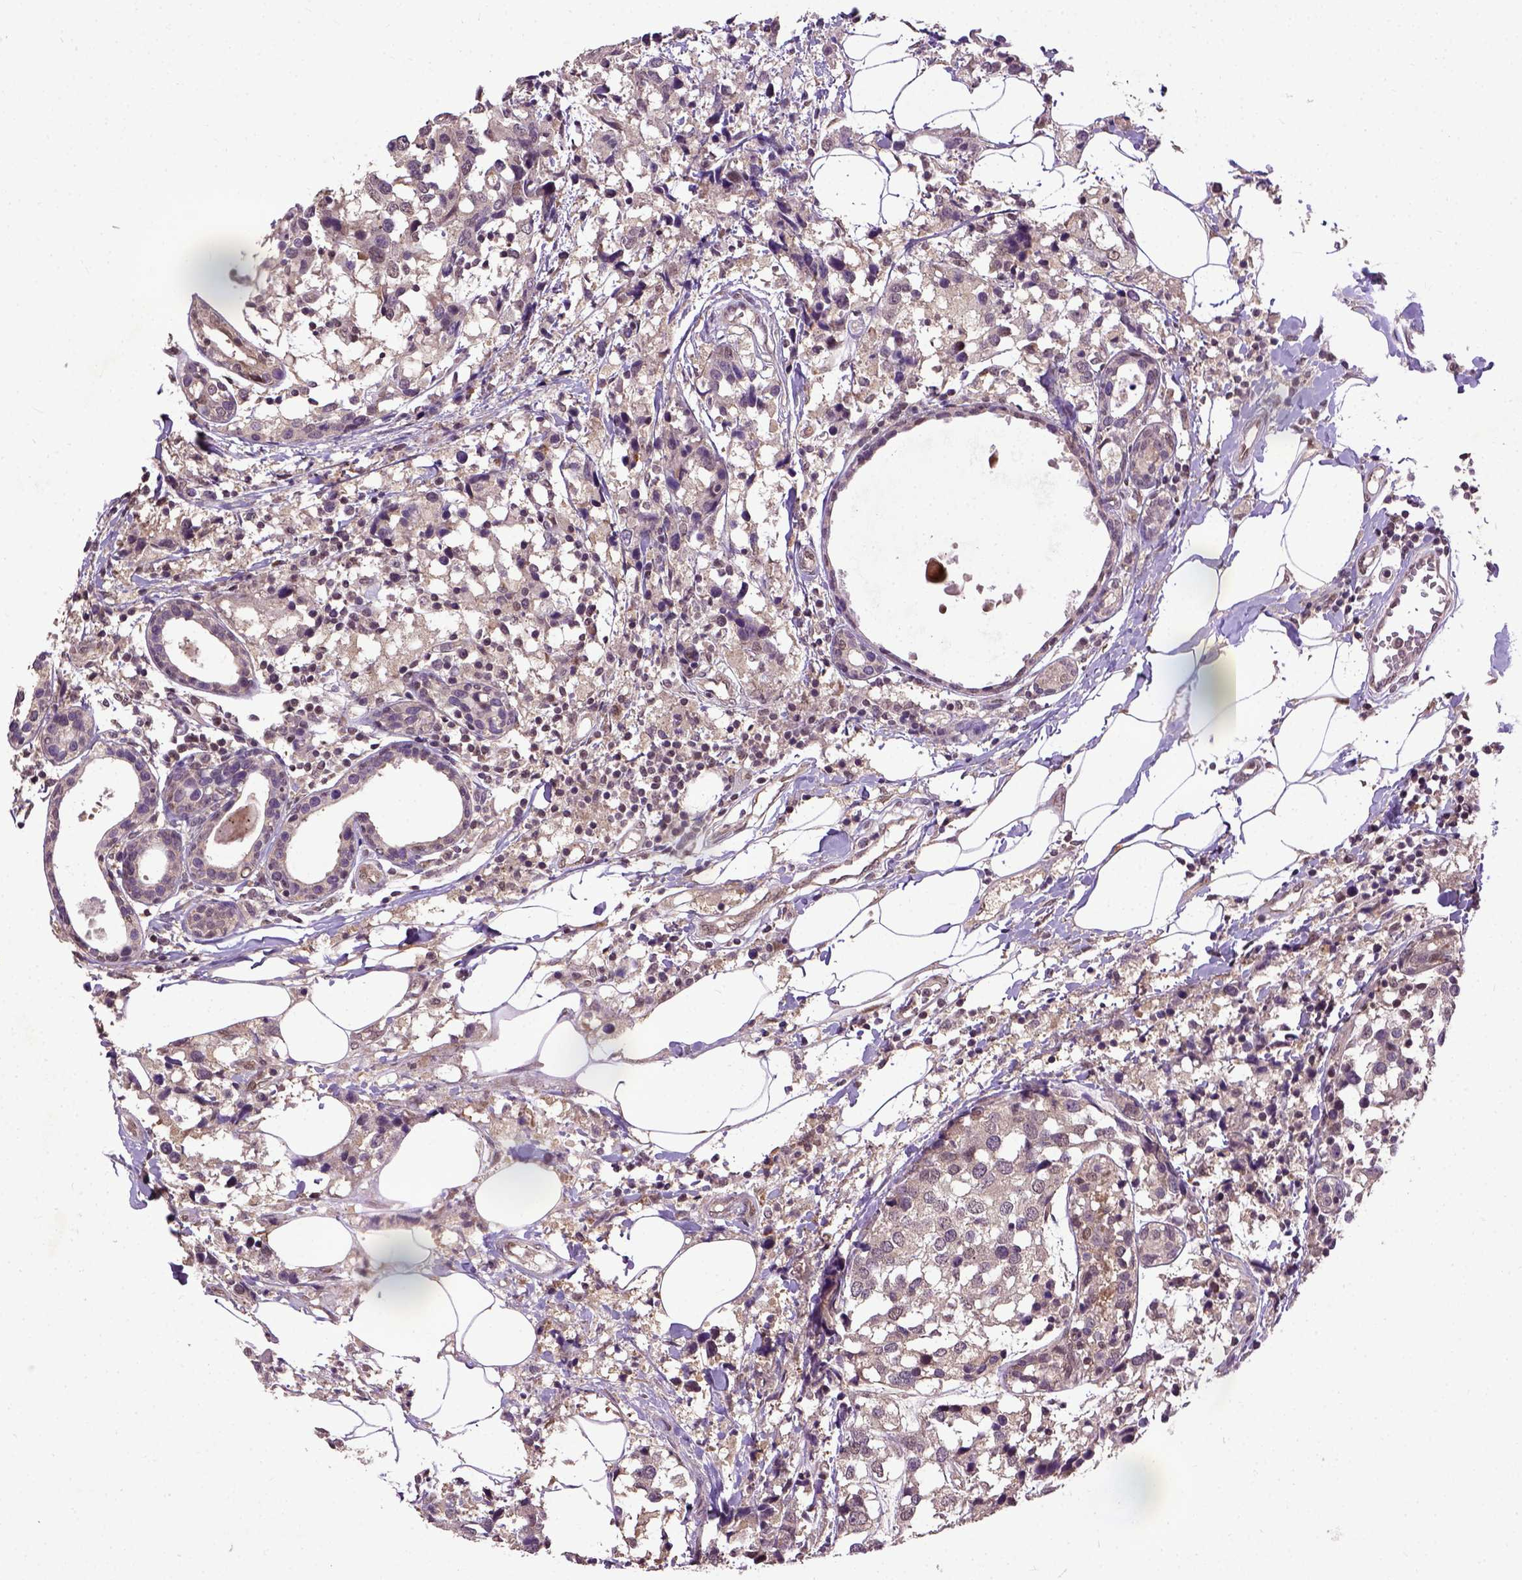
{"staining": {"intensity": "weak", "quantity": "25%-75%", "location": "nuclear"}, "tissue": "breast cancer", "cell_type": "Tumor cells", "image_type": "cancer", "snomed": [{"axis": "morphology", "description": "Lobular carcinoma"}, {"axis": "topography", "description": "Breast"}], "caption": "Brown immunohistochemical staining in breast cancer exhibits weak nuclear expression in about 25%-75% of tumor cells.", "gene": "UBA3", "patient": {"sex": "female", "age": 59}}